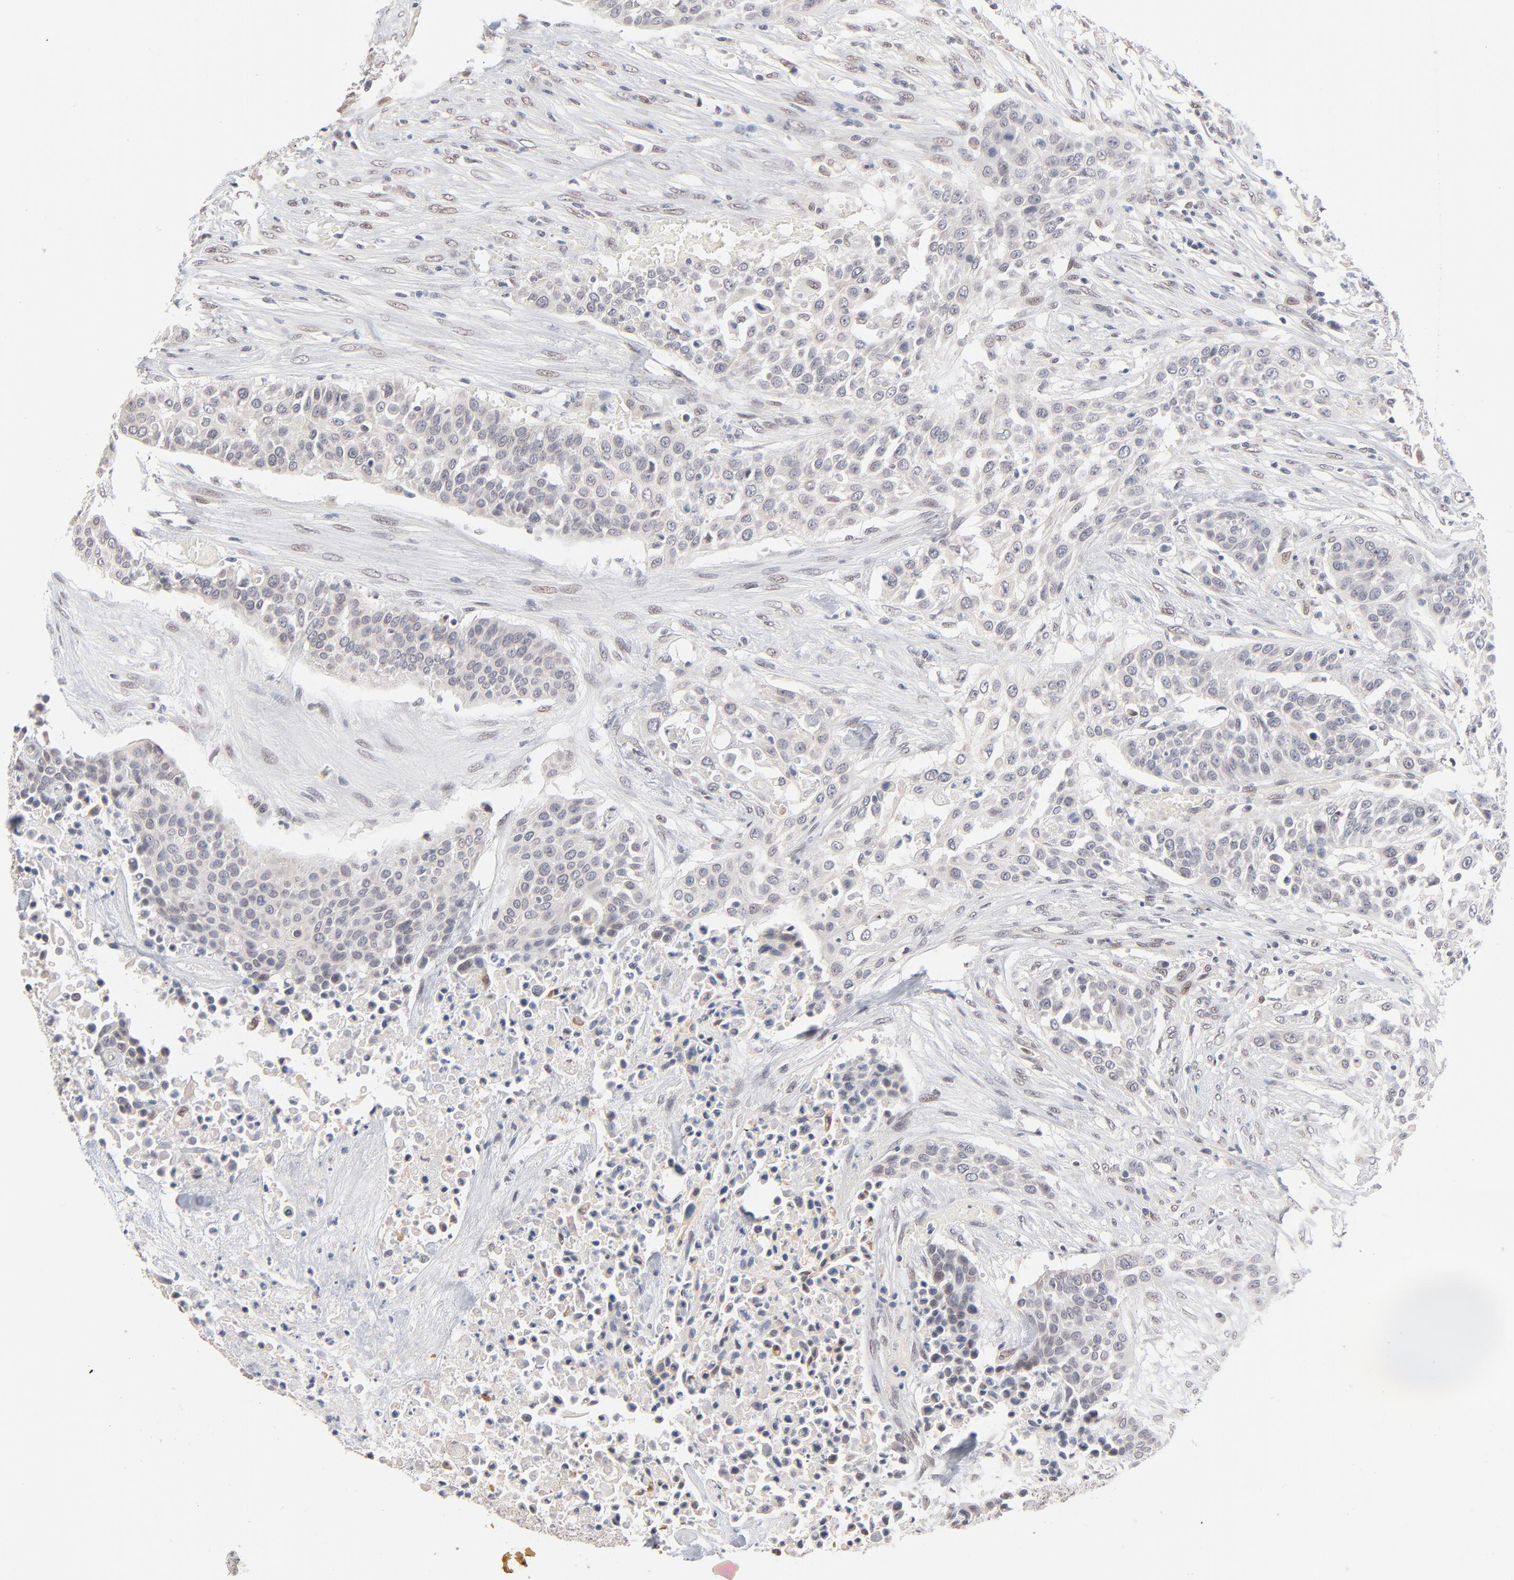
{"staining": {"intensity": "negative", "quantity": "none", "location": "none"}, "tissue": "urothelial cancer", "cell_type": "Tumor cells", "image_type": "cancer", "snomed": [{"axis": "morphology", "description": "Urothelial carcinoma, High grade"}, {"axis": "topography", "description": "Urinary bladder"}], "caption": "Immunohistochemical staining of urothelial cancer displays no significant staining in tumor cells.", "gene": "MBIP", "patient": {"sex": "male", "age": 74}}